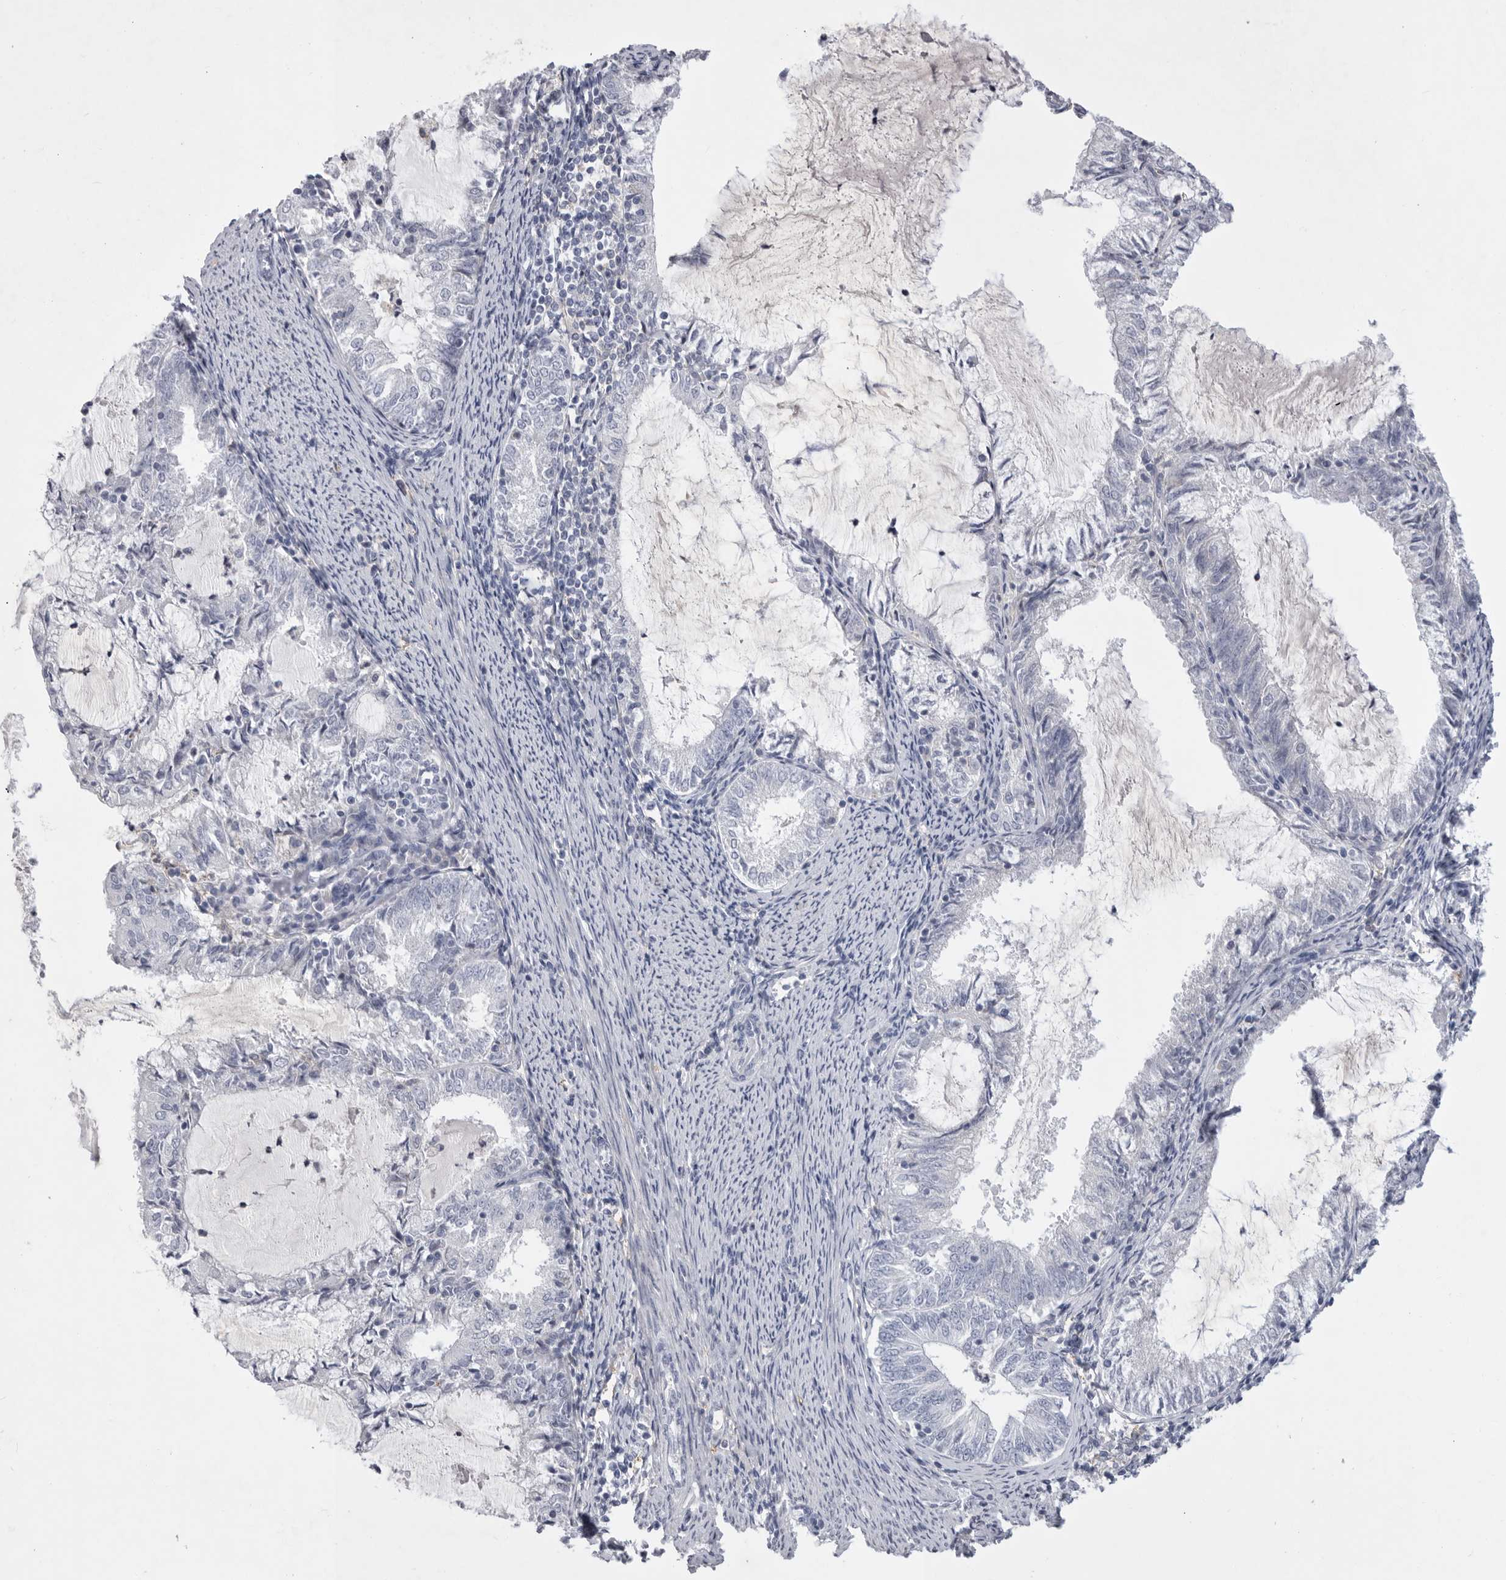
{"staining": {"intensity": "negative", "quantity": "none", "location": "none"}, "tissue": "endometrial cancer", "cell_type": "Tumor cells", "image_type": "cancer", "snomed": [{"axis": "morphology", "description": "Adenocarcinoma, NOS"}, {"axis": "topography", "description": "Endometrium"}], "caption": "Immunohistochemistry of human adenocarcinoma (endometrial) reveals no positivity in tumor cells.", "gene": "SIGLEC10", "patient": {"sex": "female", "age": 57}}